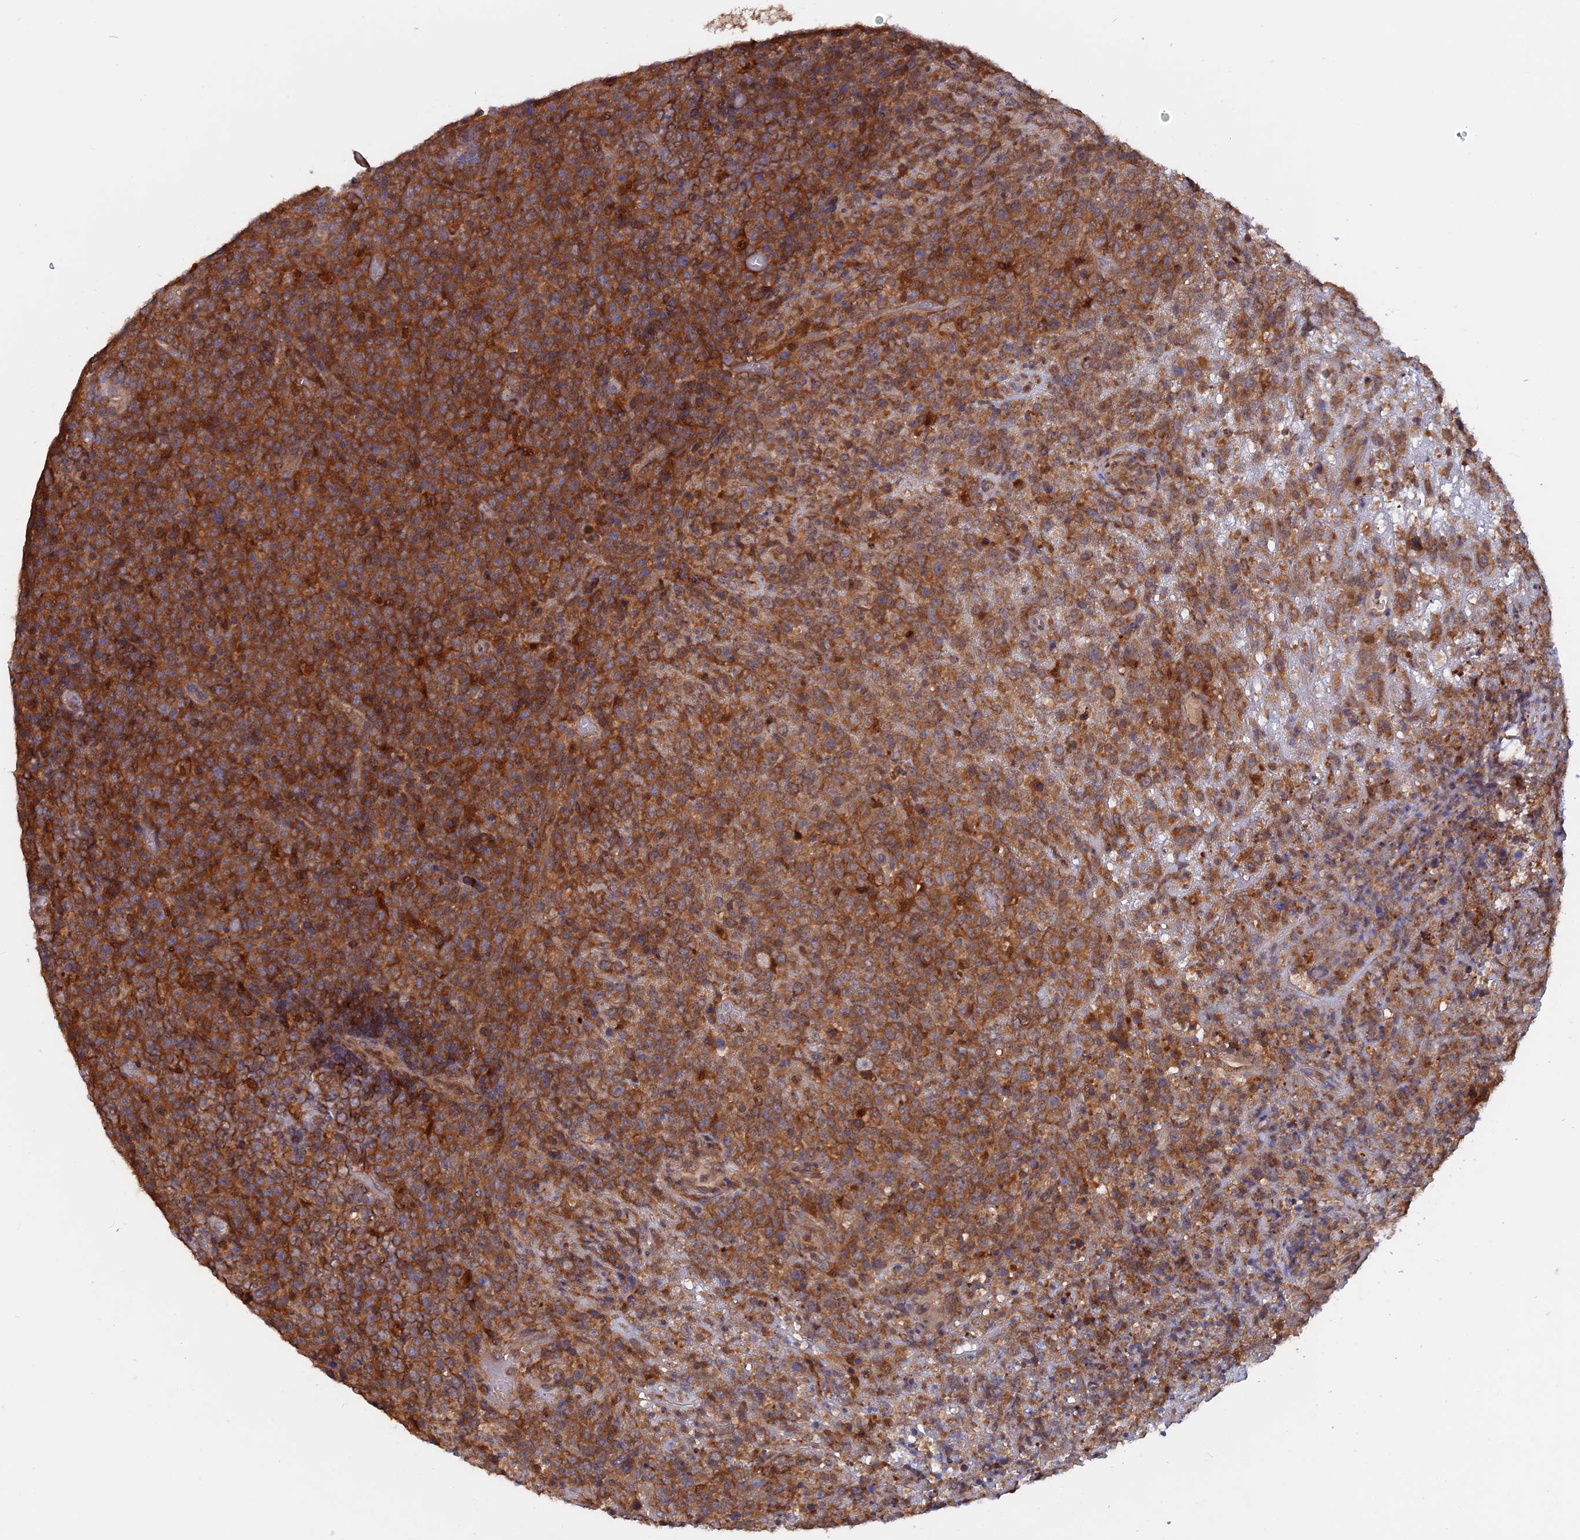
{"staining": {"intensity": "moderate", "quantity": ">75%", "location": "cytoplasmic/membranous"}, "tissue": "lymphoma", "cell_type": "Tumor cells", "image_type": "cancer", "snomed": [{"axis": "morphology", "description": "Malignant lymphoma, non-Hodgkin's type, High grade"}, {"axis": "topography", "description": "Colon"}], "caption": "Lymphoma was stained to show a protein in brown. There is medium levels of moderate cytoplasmic/membranous expression in approximately >75% of tumor cells.", "gene": "BLVRA", "patient": {"sex": "female", "age": 53}}